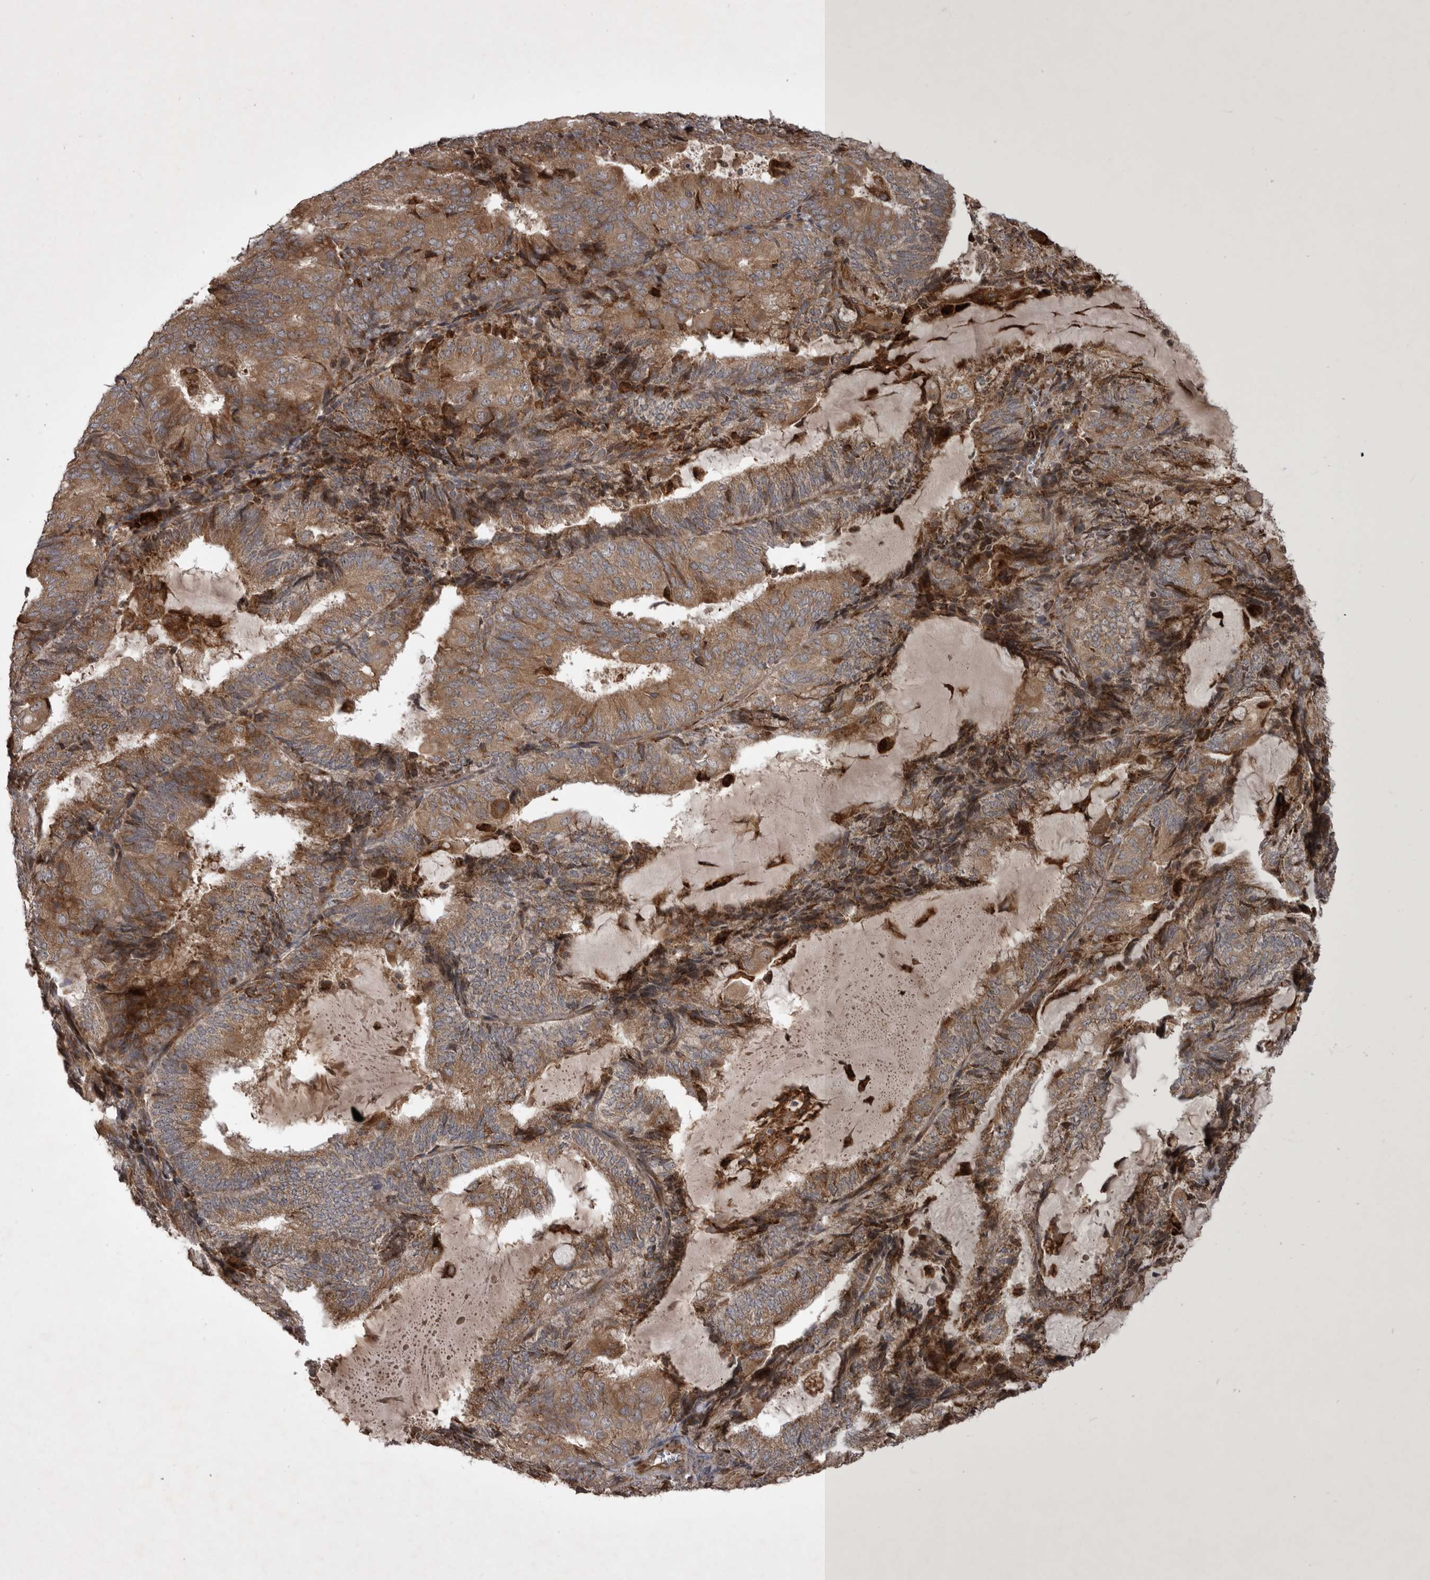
{"staining": {"intensity": "moderate", "quantity": ">75%", "location": "cytoplasmic/membranous"}, "tissue": "endometrial cancer", "cell_type": "Tumor cells", "image_type": "cancer", "snomed": [{"axis": "morphology", "description": "Adenocarcinoma, NOS"}, {"axis": "topography", "description": "Endometrium"}], "caption": "IHC staining of adenocarcinoma (endometrial), which reveals medium levels of moderate cytoplasmic/membranous positivity in about >75% of tumor cells indicating moderate cytoplasmic/membranous protein positivity. The staining was performed using DAB (brown) for protein detection and nuclei were counterstained in hematoxylin (blue).", "gene": "RAB3GAP2", "patient": {"sex": "female", "age": 81}}